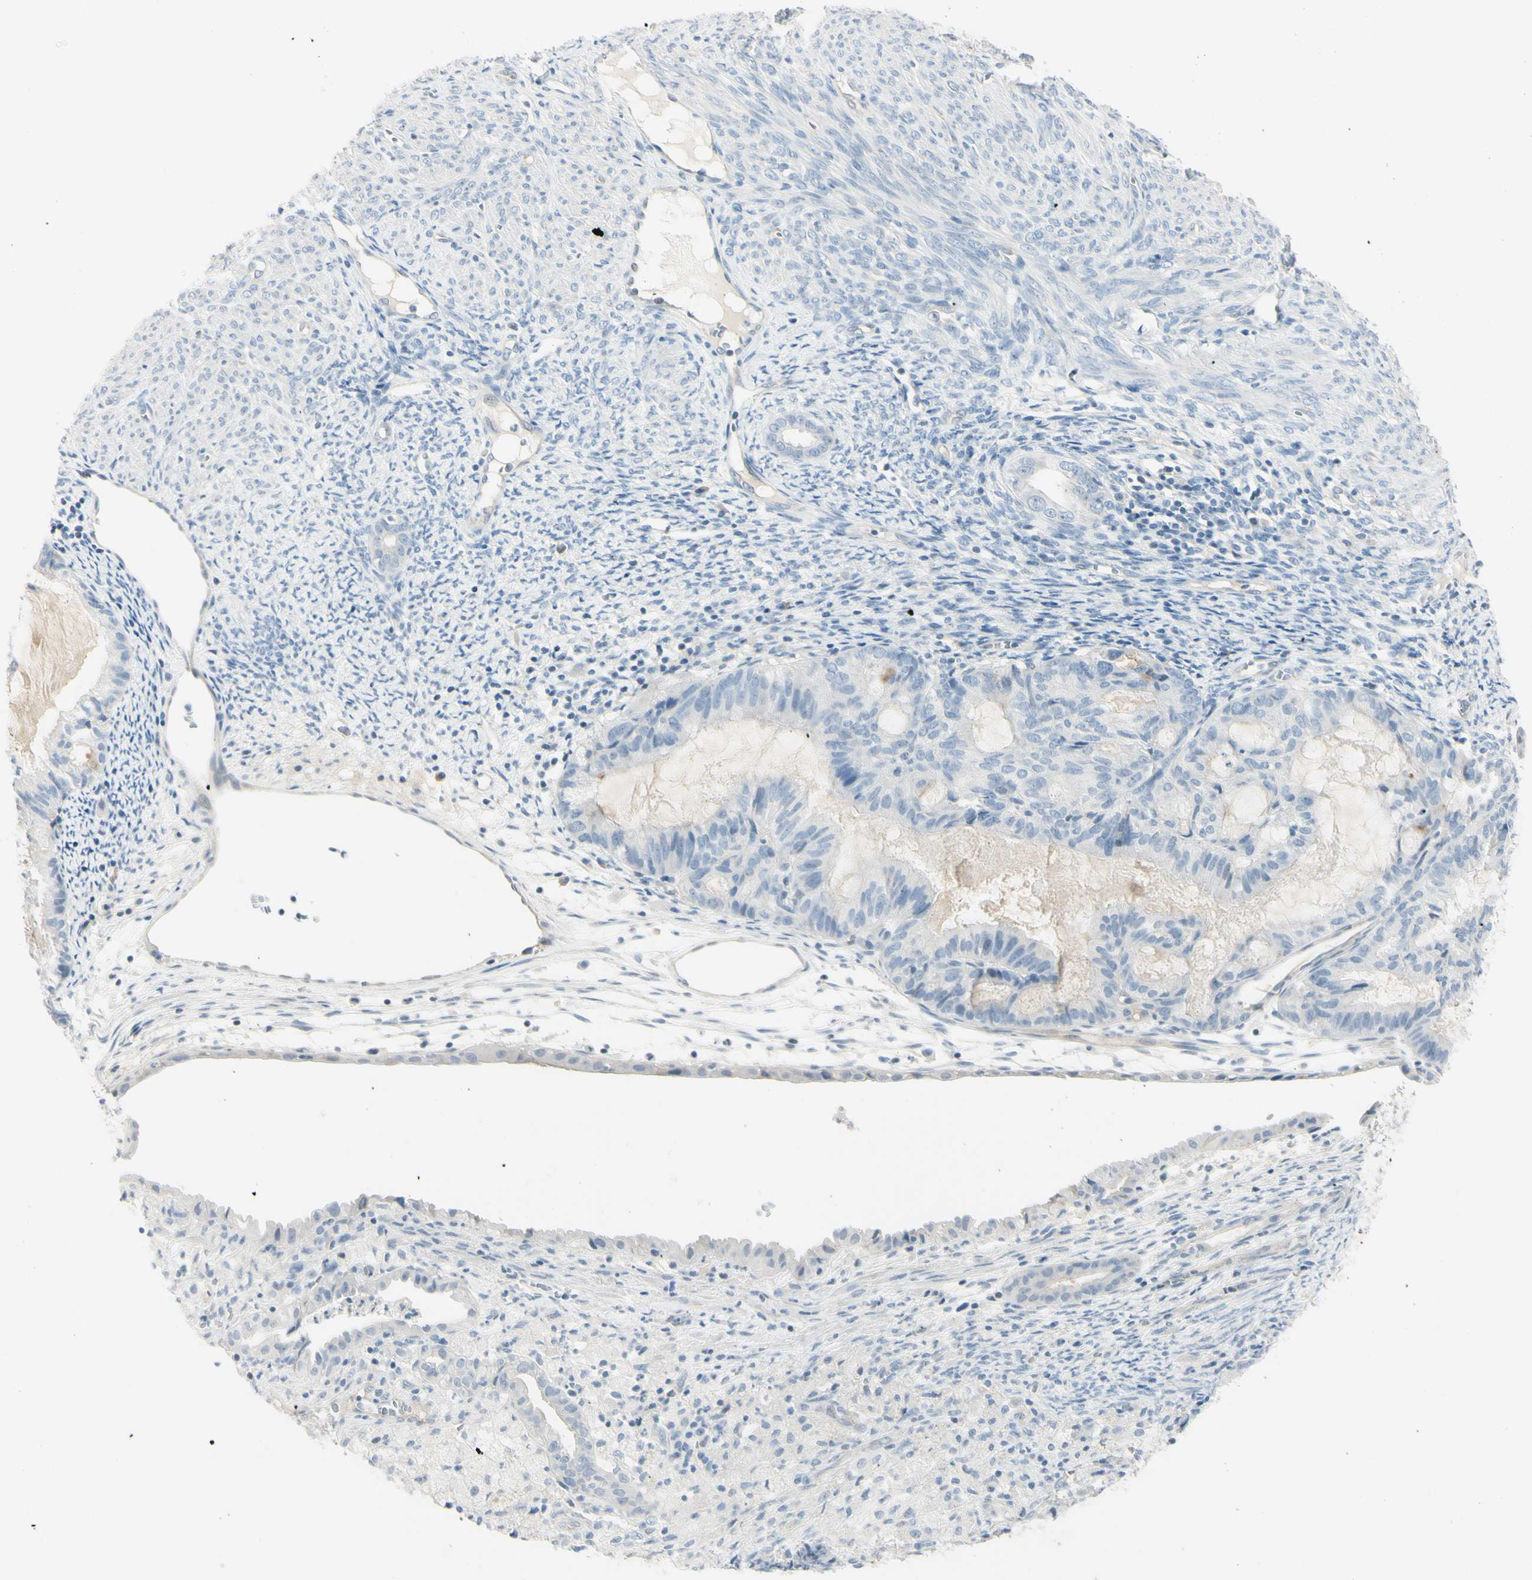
{"staining": {"intensity": "moderate", "quantity": "25%-75%", "location": "cytoplasmic/membranous"}, "tissue": "cervical cancer", "cell_type": "Tumor cells", "image_type": "cancer", "snomed": [{"axis": "morphology", "description": "Normal tissue, NOS"}, {"axis": "morphology", "description": "Adenocarcinoma, NOS"}, {"axis": "topography", "description": "Cervix"}, {"axis": "topography", "description": "Endometrium"}], "caption": "IHC histopathology image of cervical adenocarcinoma stained for a protein (brown), which exhibits medium levels of moderate cytoplasmic/membranous positivity in approximately 25%-75% of tumor cells.", "gene": "ASB9", "patient": {"sex": "female", "age": 86}}